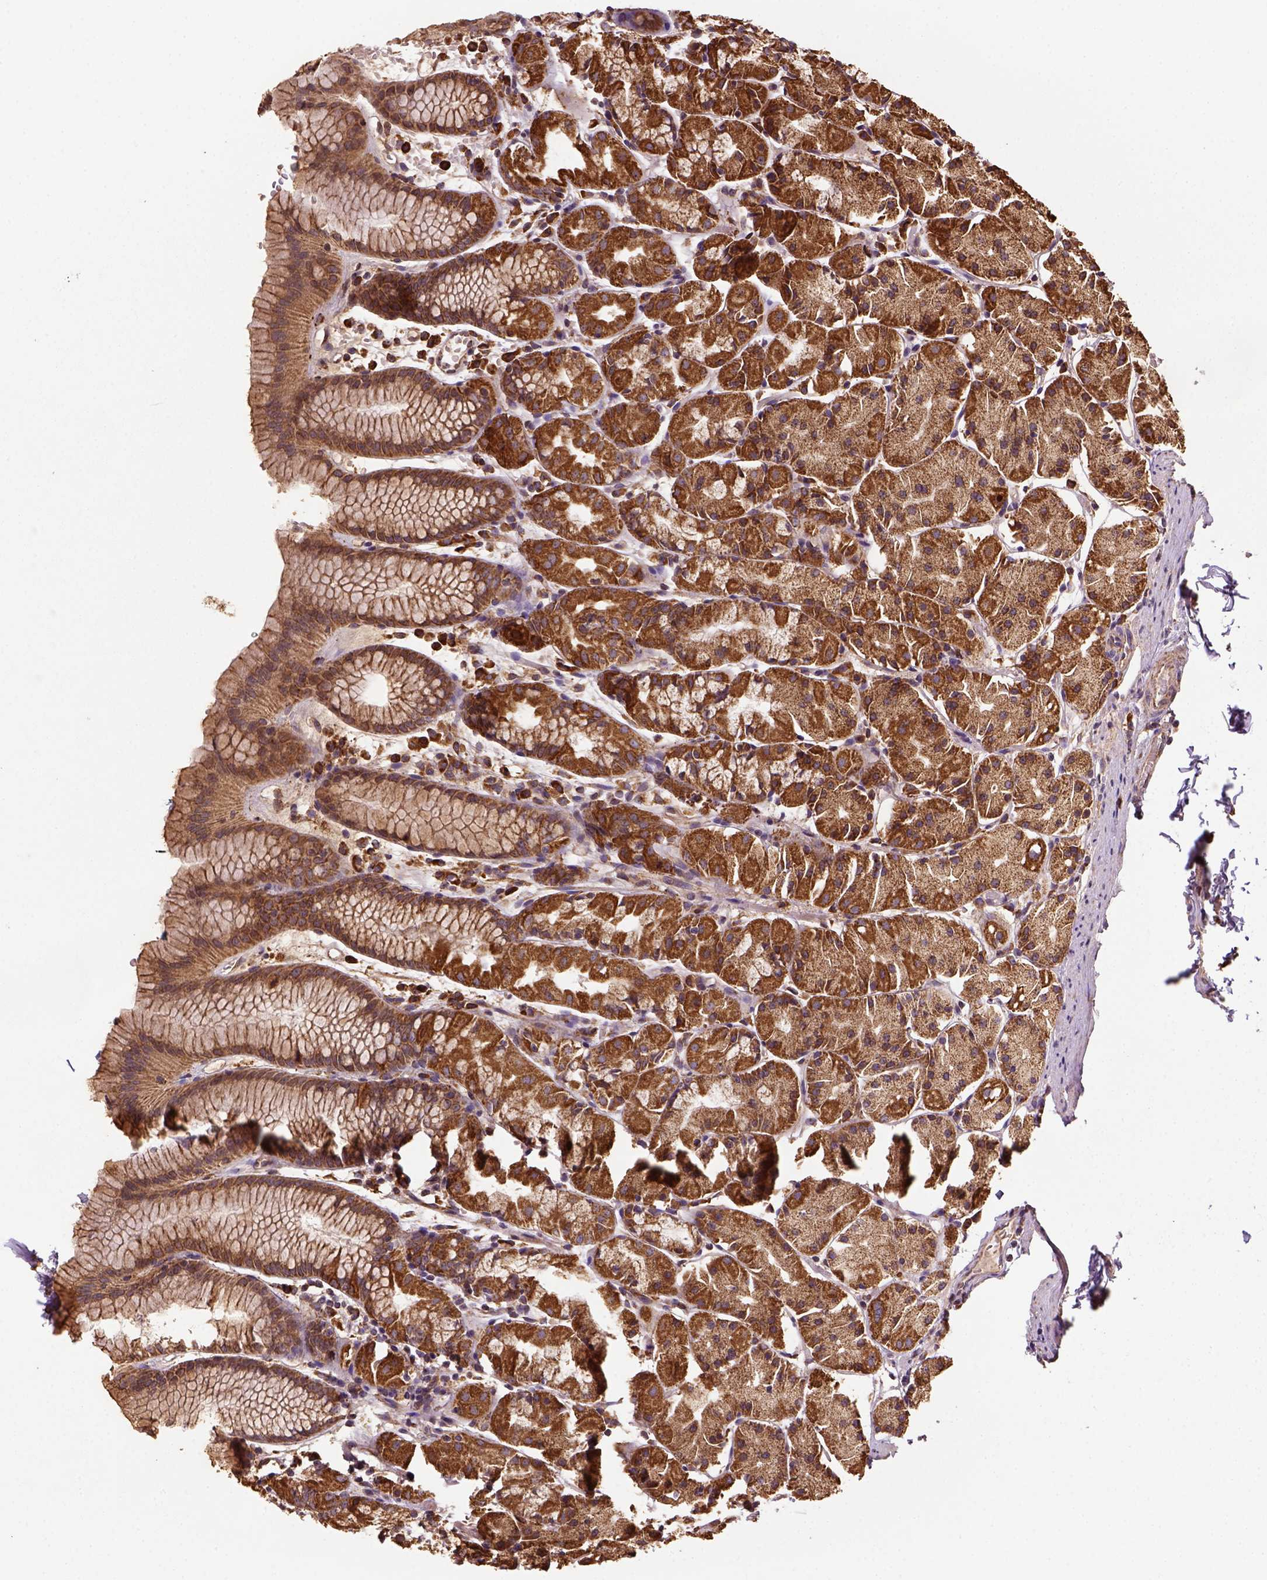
{"staining": {"intensity": "moderate", "quantity": ">75%", "location": "cytoplasmic/membranous"}, "tissue": "stomach", "cell_type": "Glandular cells", "image_type": "normal", "snomed": [{"axis": "morphology", "description": "Normal tissue, NOS"}, {"axis": "topography", "description": "Stomach, upper"}], "caption": "Stomach stained with DAB immunohistochemistry (IHC) reveals medium levels of moderate cytoplasmic/membranous expression in approximately >75% of glandular cells. (DAB IHC, brown staining for protein, blue staining for nuclei).", "gene": "MAPK8IP3", "patient": {"sex": "male", "age": 47}}